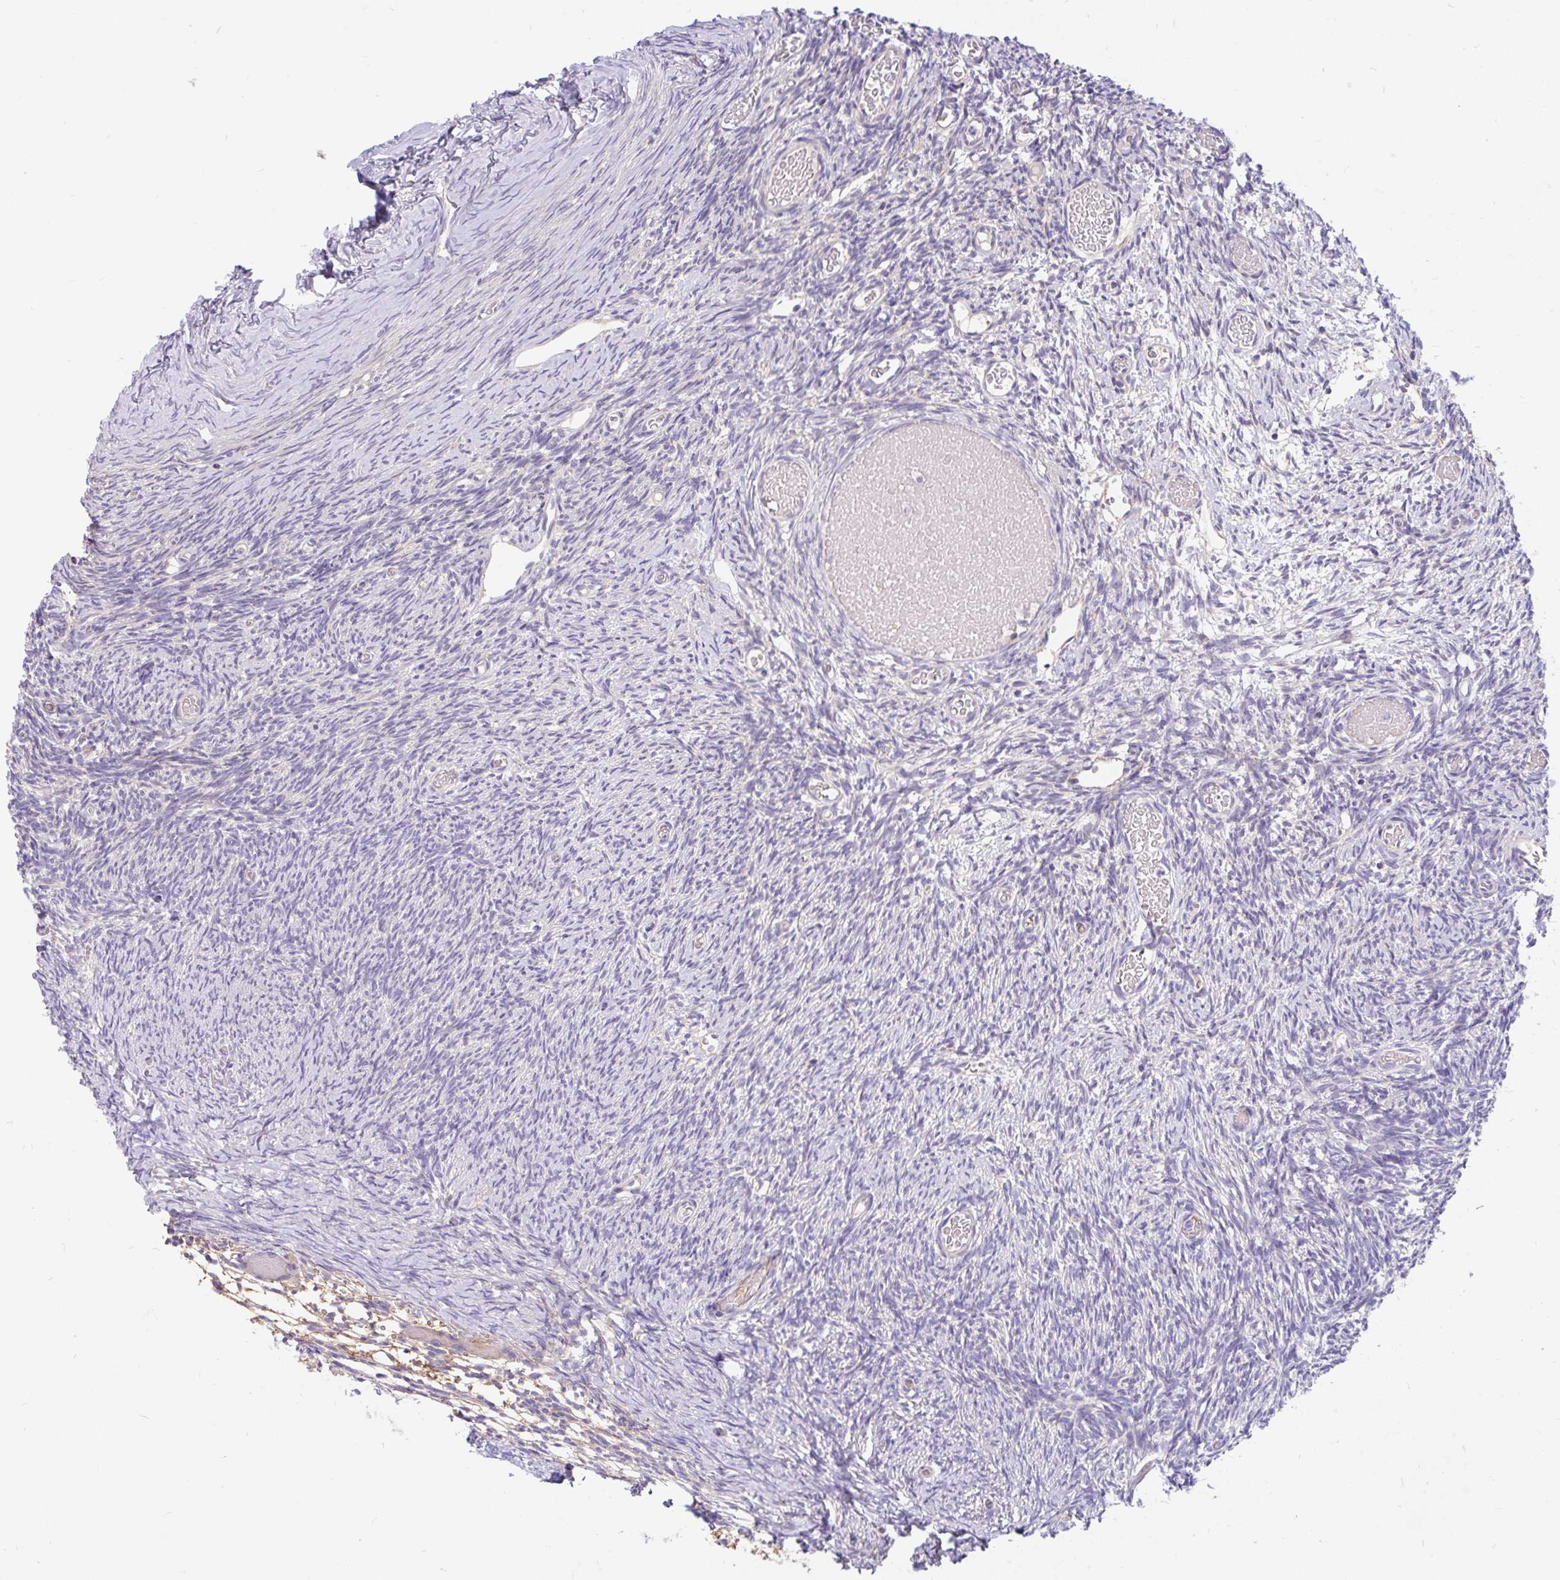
{"staining": {"intensity": "negative", "quantity": "none", "location": "none"}, "tissue": "ovary", "cell_type": "Ovarian stroma cells", "image_type": "normal", "snomed": [{"axis": "morphology", "description": "Normal tissue, NOS"}, {"axis": "topography", "description": "Ovary"}], "caption": "The histopathology image exhibits no staining of ovarian stroma cells in unremarkable ovary.", "gene": "LRRC26", "patient": {"sex": "female", "age": 39}}